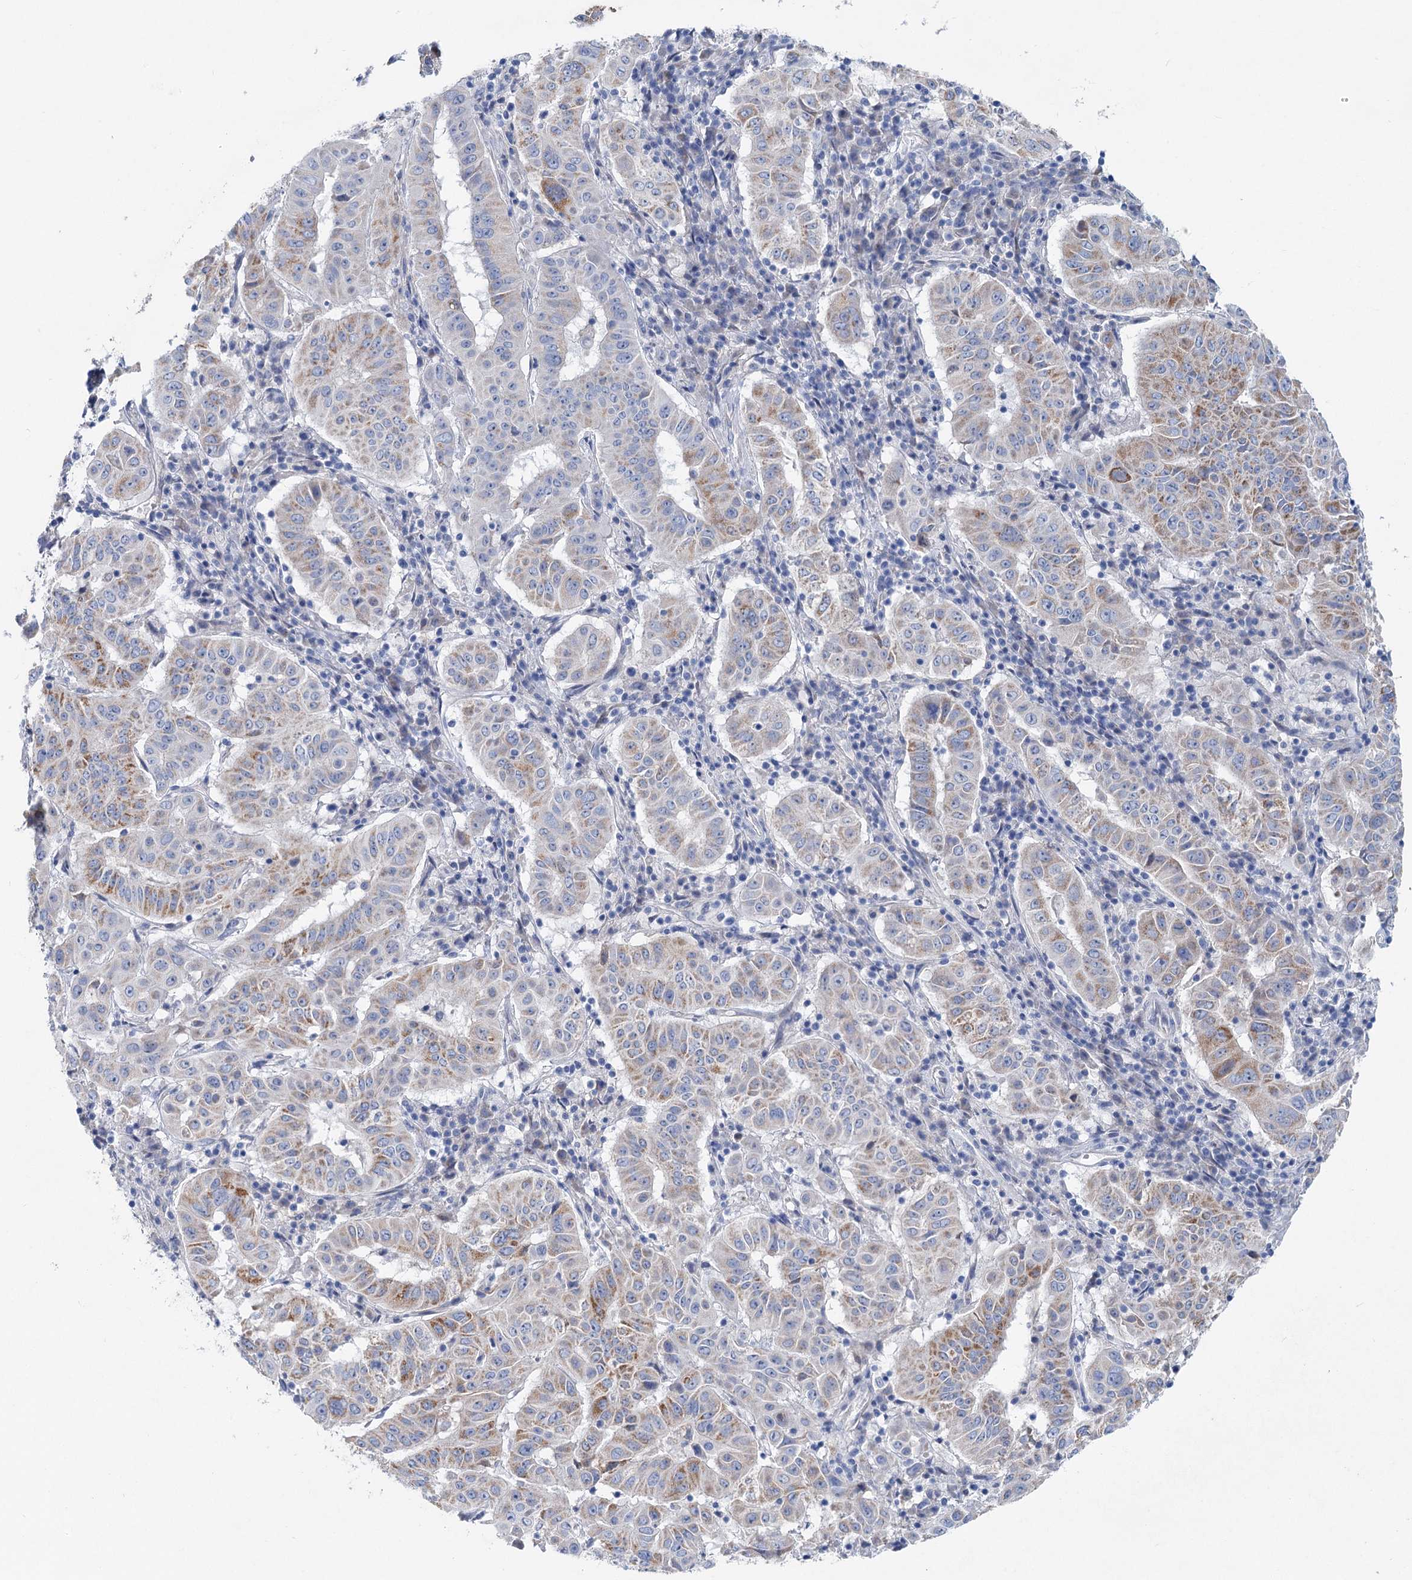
{"staining": {"intensity": "moderate", "quantity": "25%-75%", "location": "cytoplasmic/membranous"}, "tissue": "pancreatic cancer", "cell_type": "Tumor cells", "image_type": "cancer", "snomed": [{"axis": "morphology", "description": "Adenocarcinoma, NOS"}, {"axis": "topography", "description": "Pancreas"}], "caption": "Moderate cytoplasmic/membranous staining for a protein is appreciated in about 25%-75% of tumor cells of pancreatic cancer (adenocarcinoma) using immunohistochemistry.", "gene": "CHDH", "patient": {"sex": "male", "age": 63}}